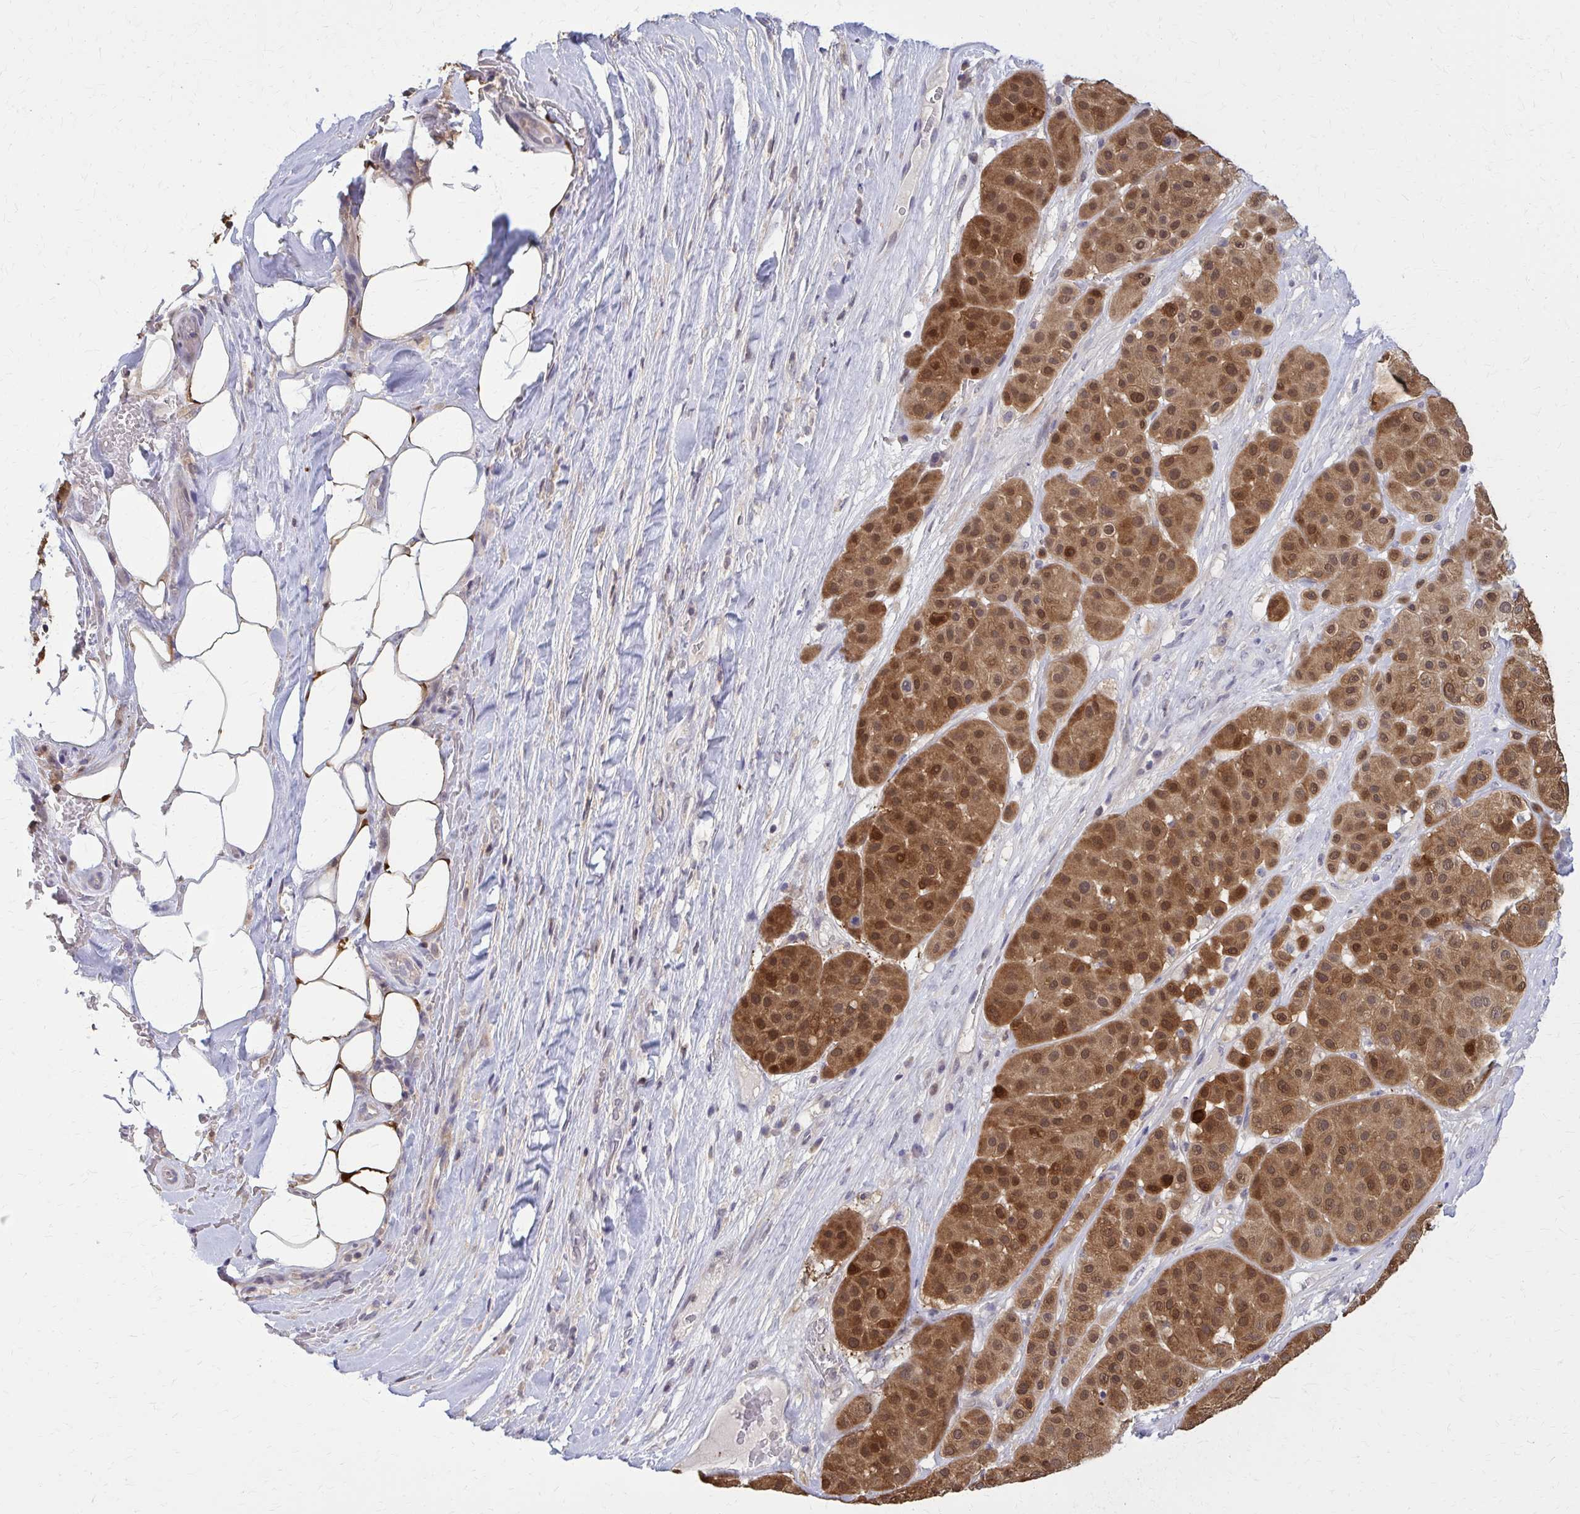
{"staining": {"intensity": "strong", "quantity": ">75%", "location": "cytoplasmic/membranous"}, "tissue": "melanoma", "cell_type": "Tumor cells", "image_type": "cancer", "snomed": [{"axis": "morphology", "description": "Malignant melanoma, Metastatic site"}, {"axis": "topography", "description": "Smooth muscle"}], "caption": "Immunohistochemistry (IHC) staining of malignant melanoma (metastatic site), which displays high levels of strong cytoplasmic/membranous expression in about >75% of tumor cells indicating strong cytoplasmic/membranous protein expression. The staining was performed using DAB (3,3'-diaminobenzidine) (brown) for protein detection and nuclei were counterstained in hematoxylin (blue).", "gene": "DBI", "patient": {"sex": "male", "age": 41}}